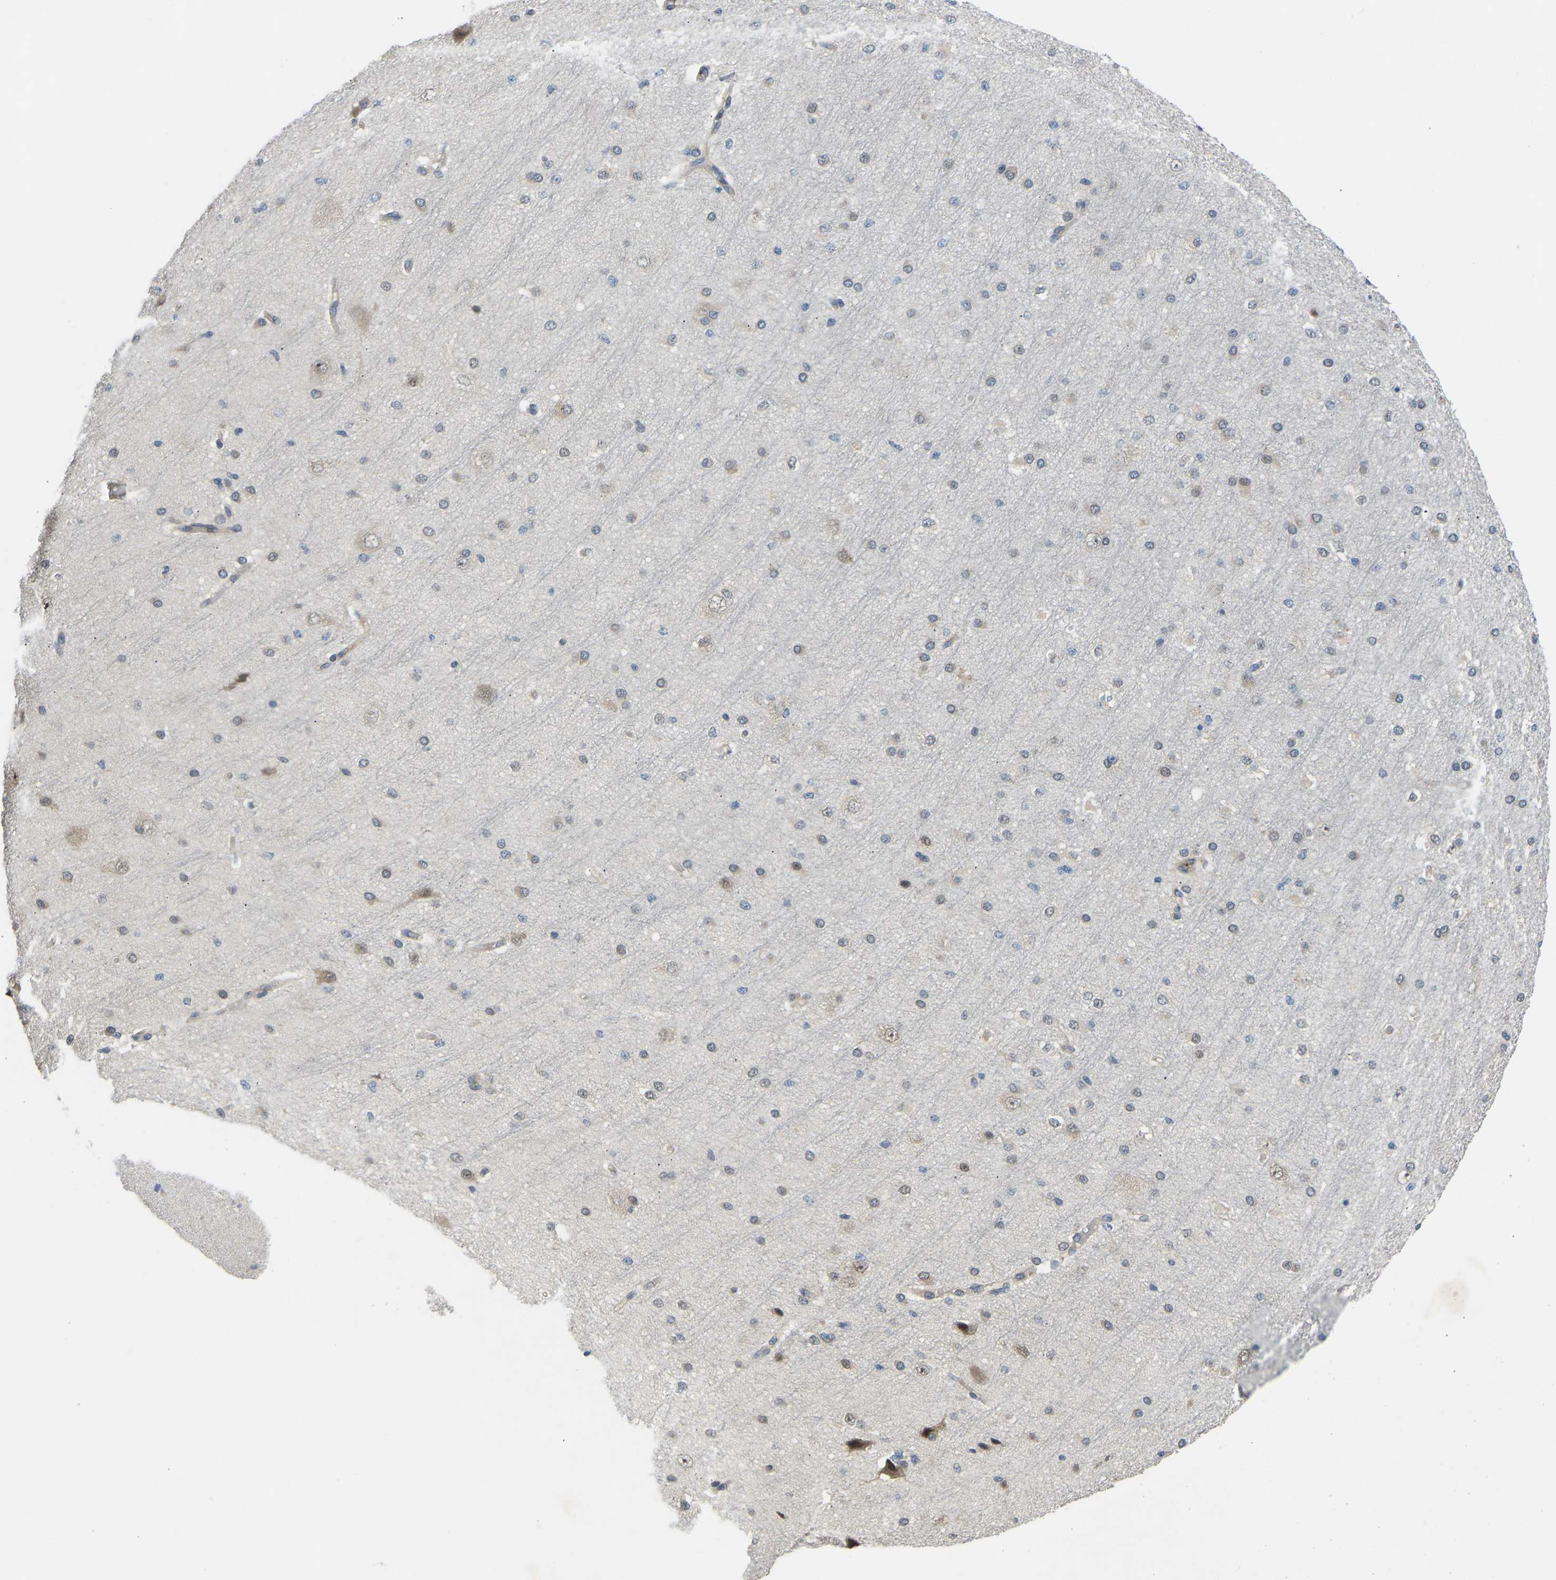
{"staining": {"intensity": "negative", "quantity": "none", "location": "none"}, "tissue": "cerebral cortex", "cell_type": "Endothelial cells", "image_type": "normal", "snomed": [{"axis": "morphology", "description": "Normal tissue, NOS"}, {"axis": "morphology", "description": "Developmental malformation"}, {"axis": "topography", "description": "Cerebral cortex"}], "caption": "Unremarkable cerebral cortex was stained to show a protein in brown. There is no significant staining in endothelial cells. The staining is performed using DAB brown chromogen with nuclei counter-stained in using hematoxylin.", "gene": "ZNF251", "patient": {"sex": "female", "age": 30}}